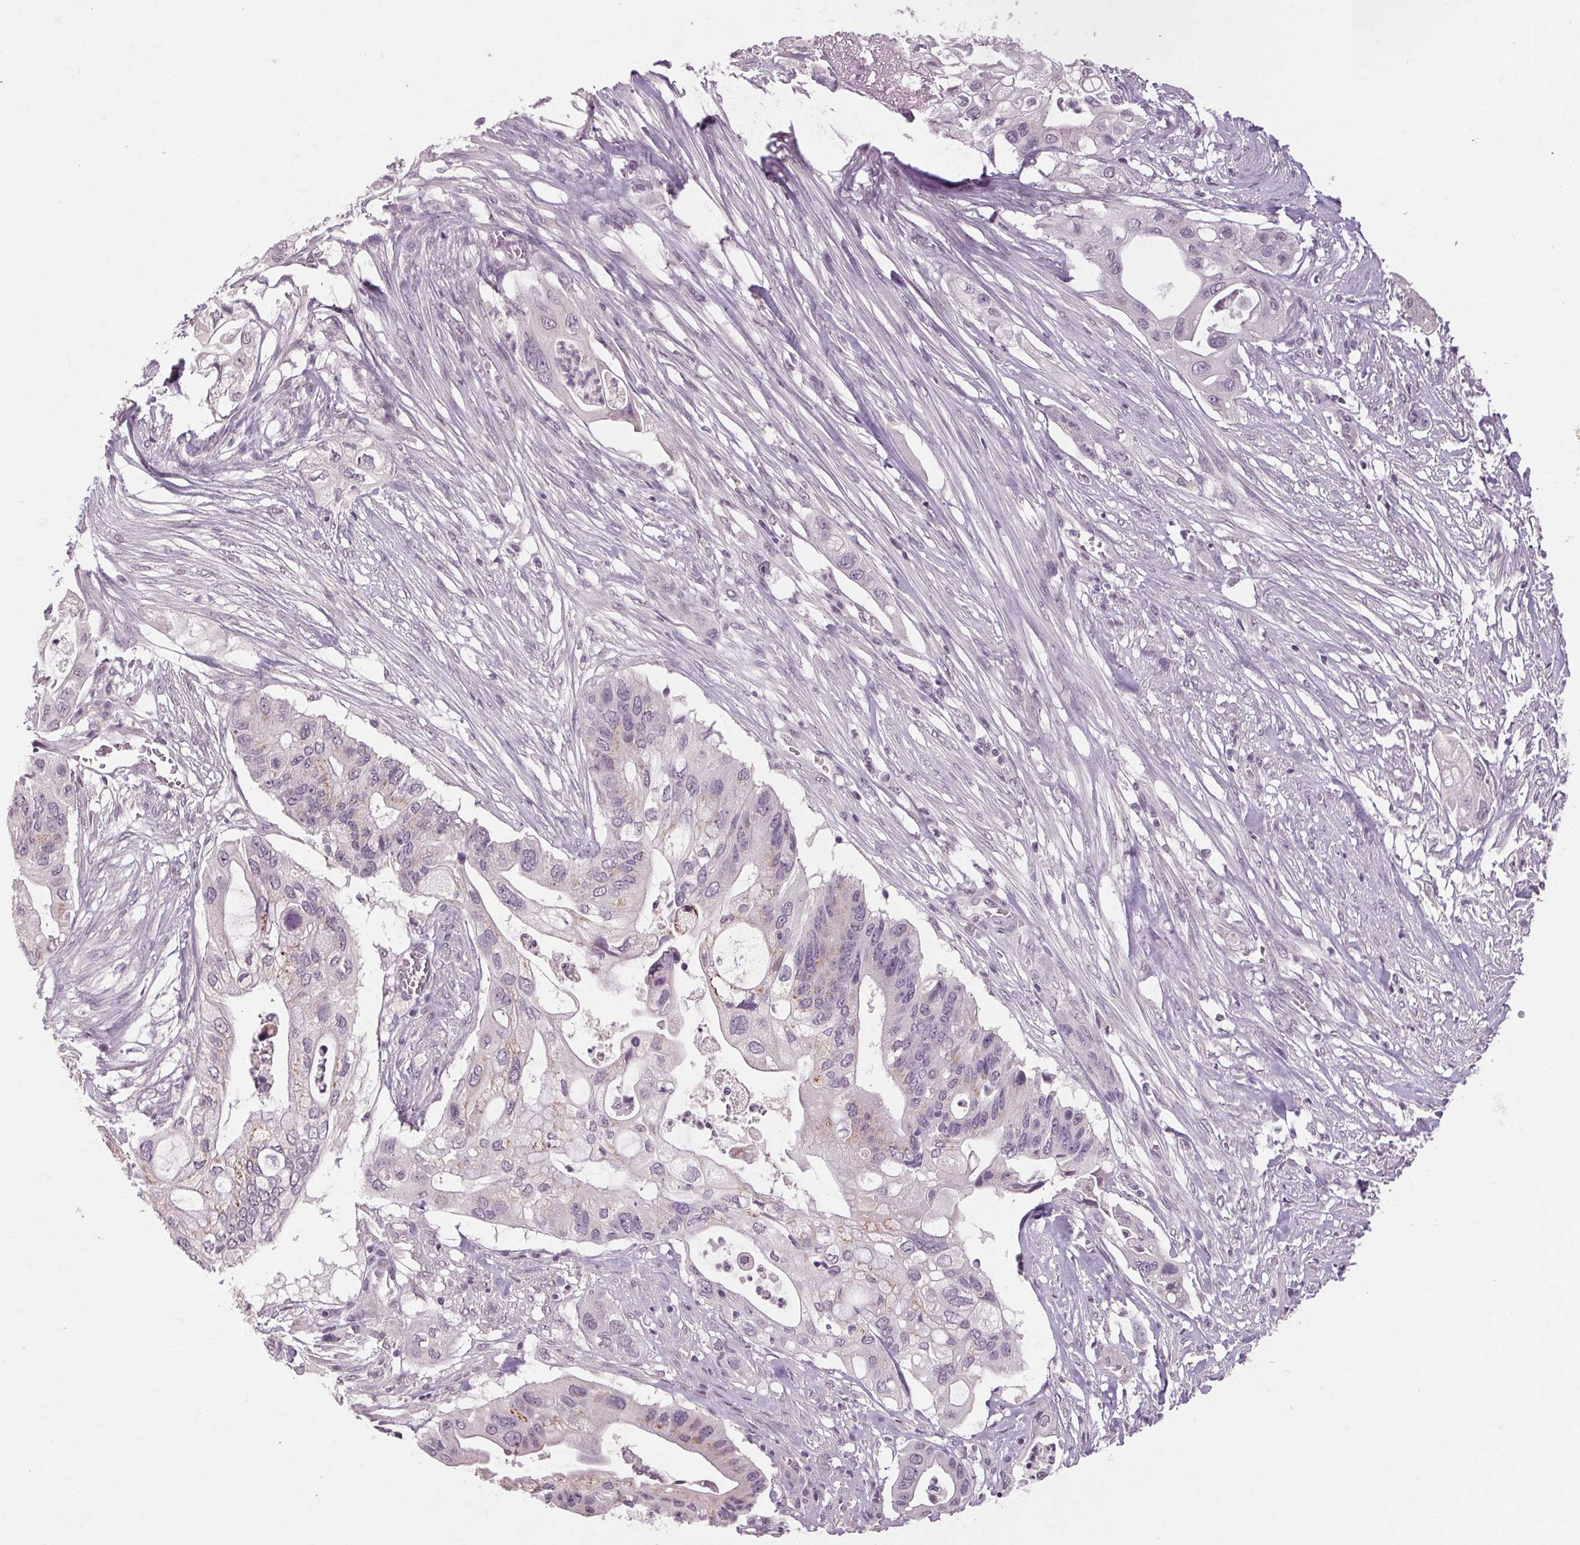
{"staining": {"intensity": "negative", "quantity": "none", "location": "none"}, "tissue": "pancreatic cancer", "cell_type": "Tumor cells", "image_type": "cancer", "snomed": [{"axis": "morphology", "description": "Adenocarcinoma, NOS"}, {"axis": "topography", "description": "Pancreas"}], "caption": "IHC image of neoplastic tissue: human pancreatic cancer stained with DAB (3,3'-diaminobenzidine) reveals no significant protein expression in tumor cells.", "gene": "POMC", "patient": {"sex": "female", "age": 72}}